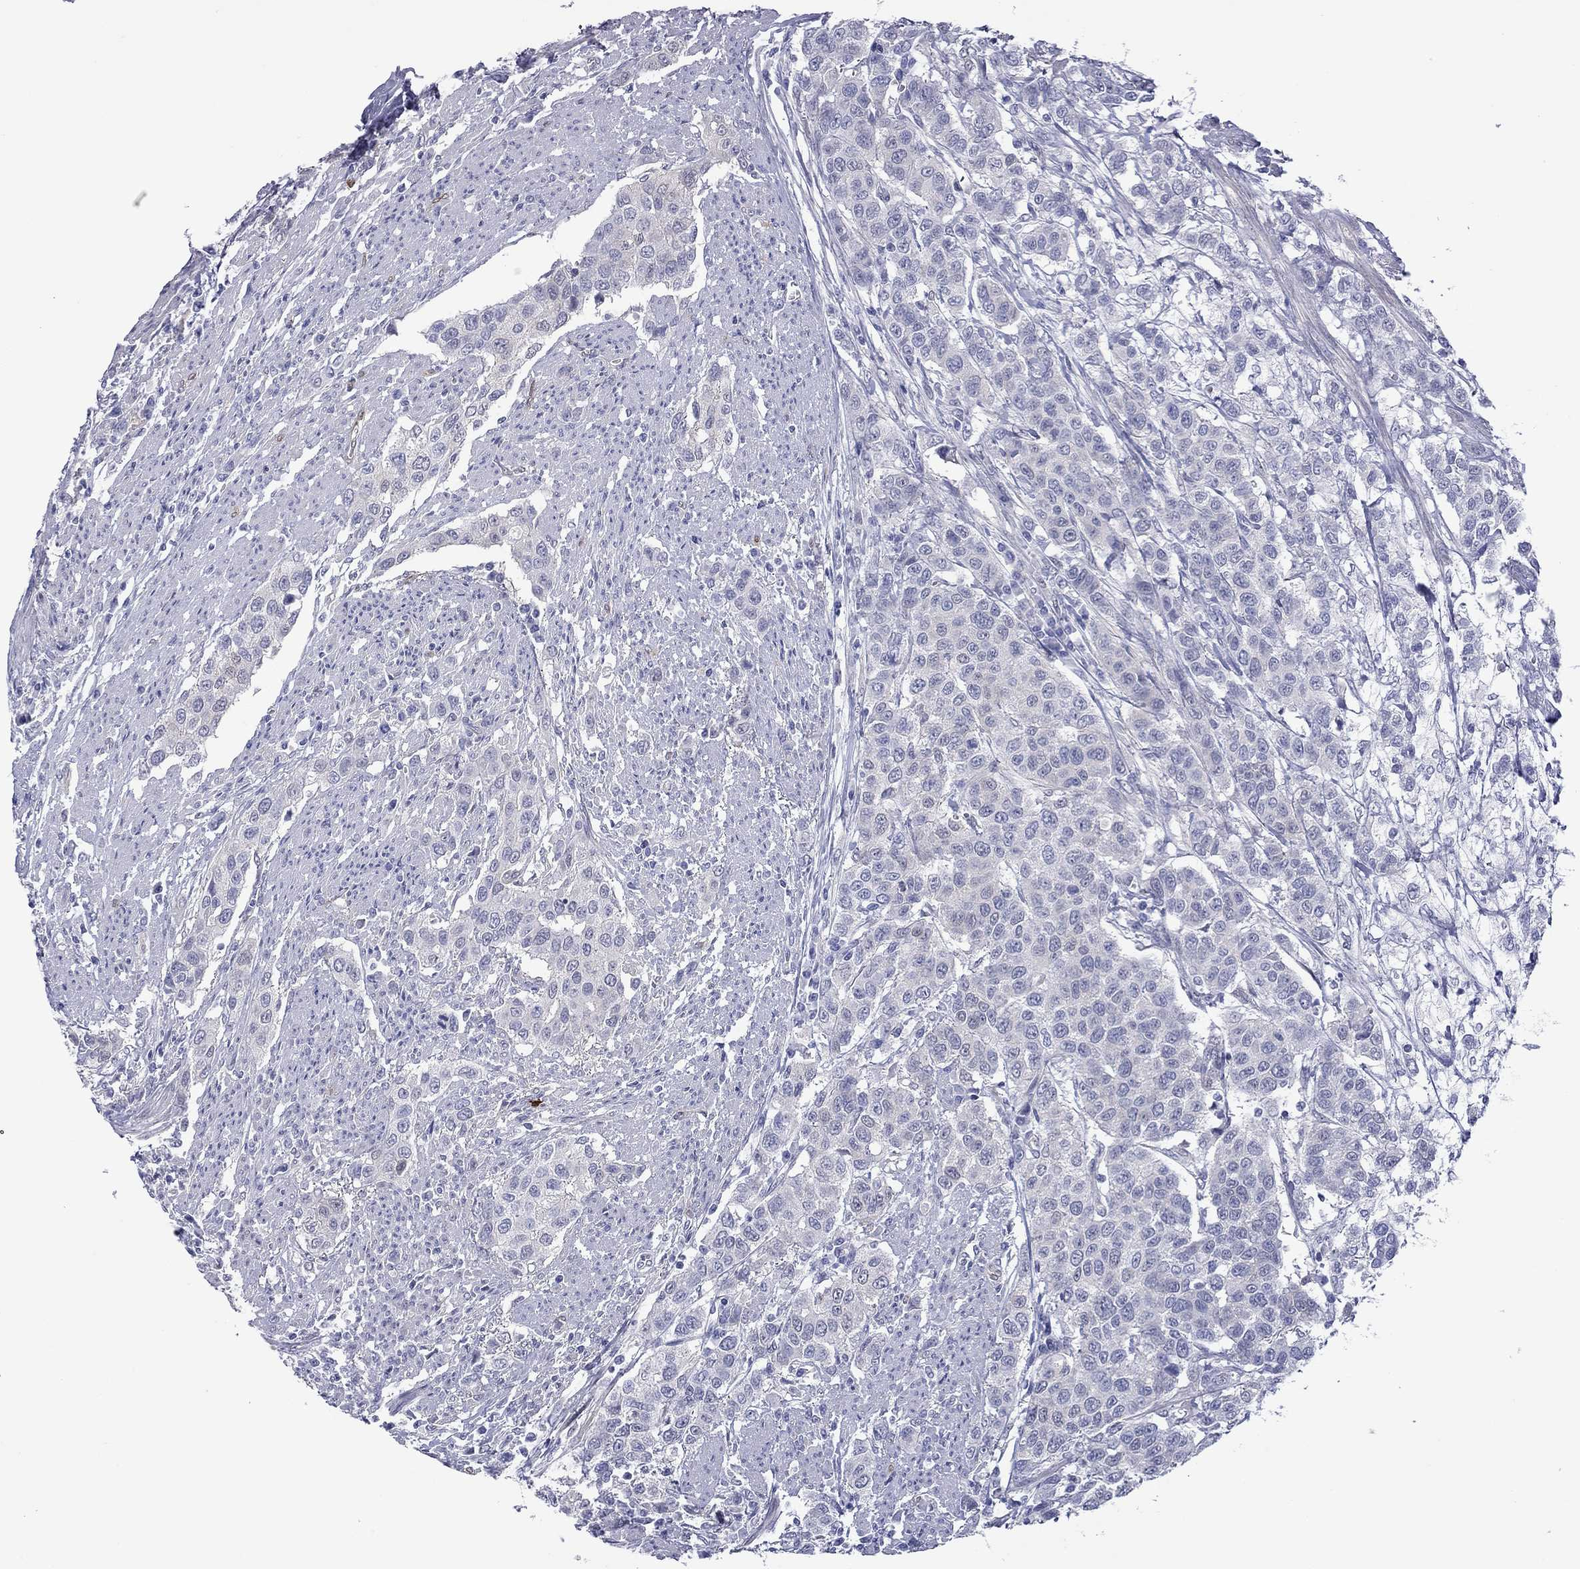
{"staining": {"intensity": "negative", "quantity": "none", "location": "none"}, "tissue": "urothelial cancer", "cell_type": "Tumor cells", "image_type": "cancer", "snomed": [{"axis": "morphology", "description": "Urothelial carcinoma, High grade"}, {"axis": "topography", "description": "Urinary bladder"}], "caption": "This is an IHC photomicrograph of urothelial cancer. There is no staining in tumor cells.", "gene": "CTNNBIP1", "patient": {"sex": "female", "age": 58}}